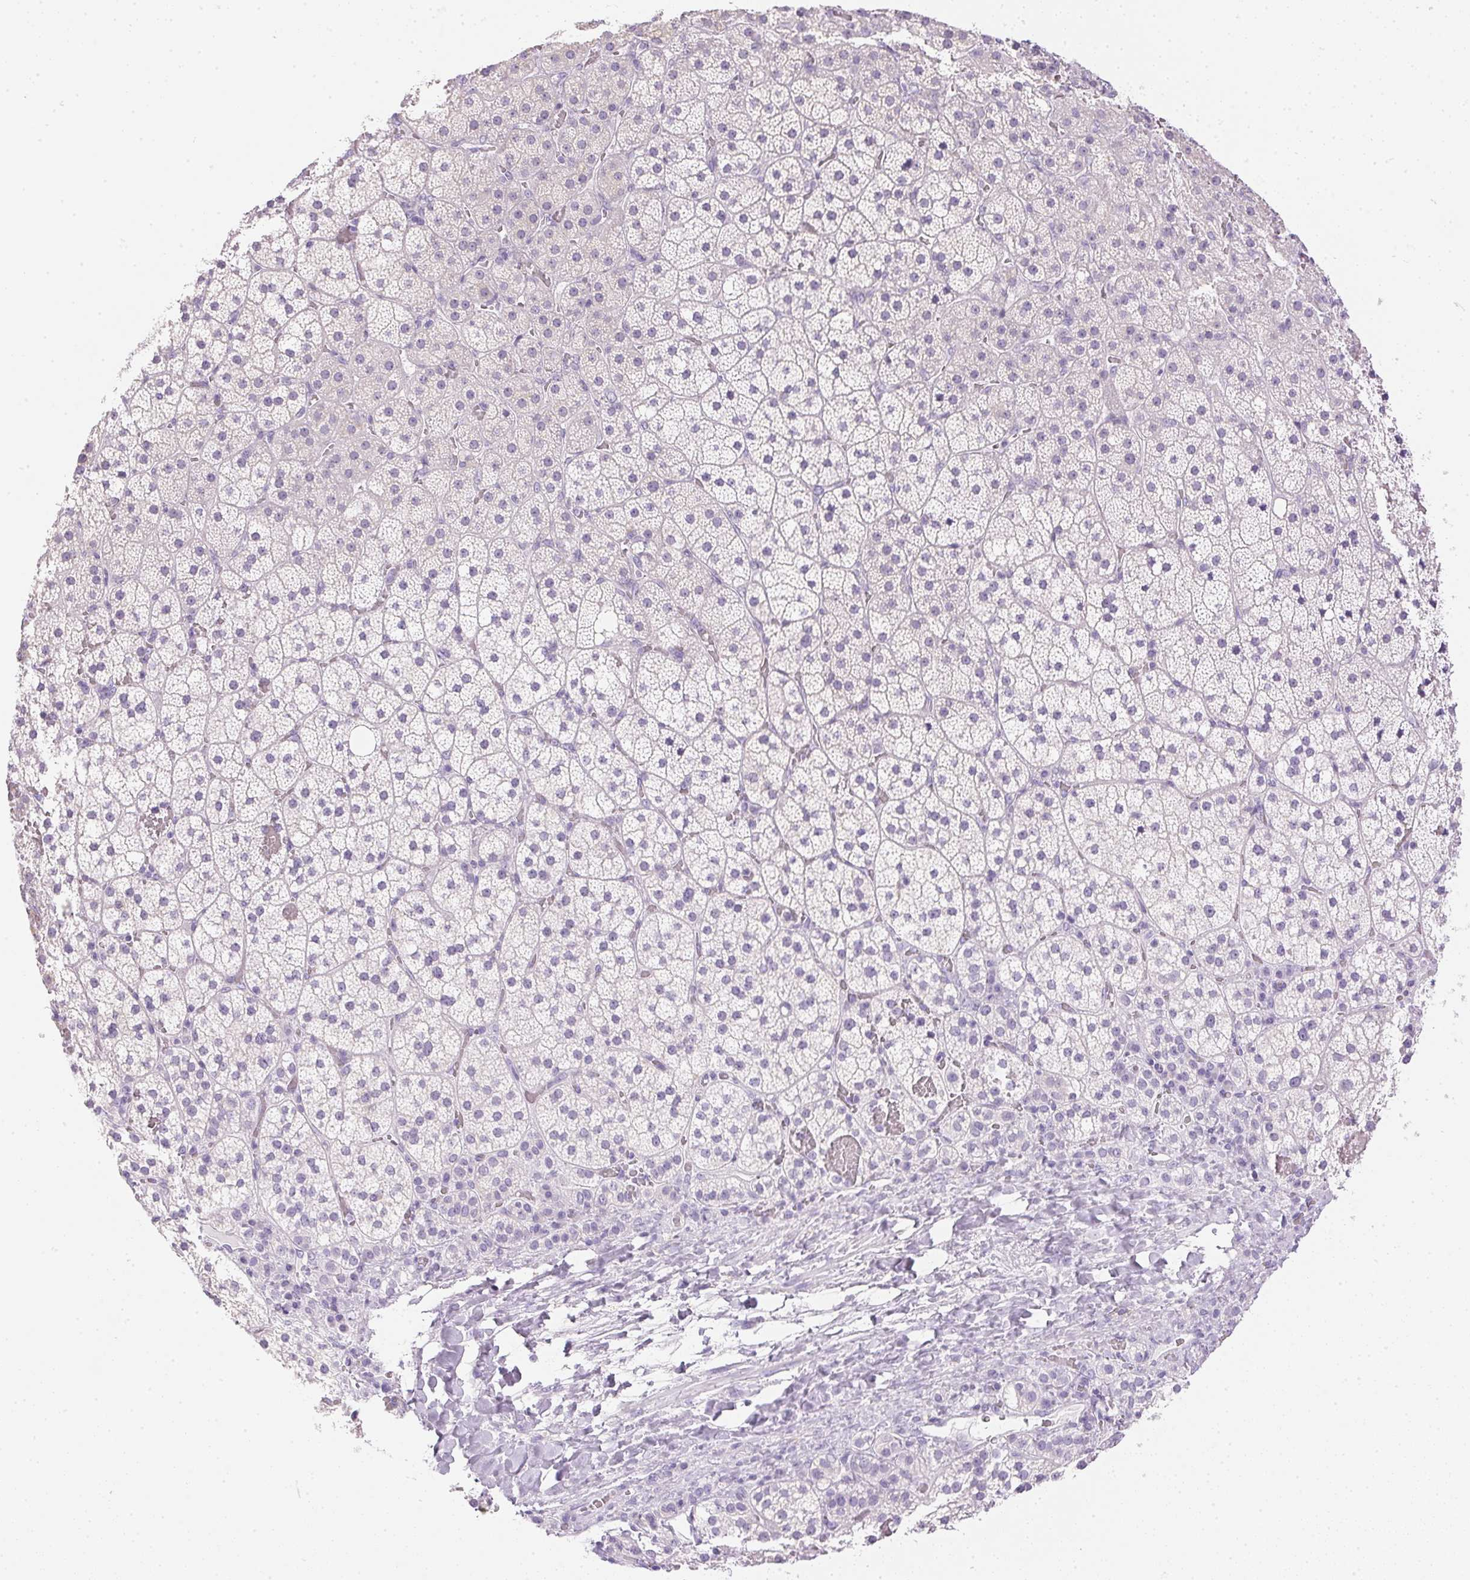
{"staining": {"intensity": "negative", "quantity": "none", "location": "none"}, "tissue": "adrenal gland", "cell_type": "Glandular cells", "image_type": "normal", "snomed": [{"axis": "morphology", "description": "Normal tissue, NOS"}, {"axis": "topography", "description": "Adrenal gland"}], "caption": "This is a photomicrograph of immunohistochemistry staining of unremarkable adrenal gland, which shows no positivity in glandular cells. (DAB (3,3'-diaminobenzidine) immunohistochemistry (IHC), high magnification).", "gene": "ATP6V1G3", "patient": {"sex": "male", "age": 53}}